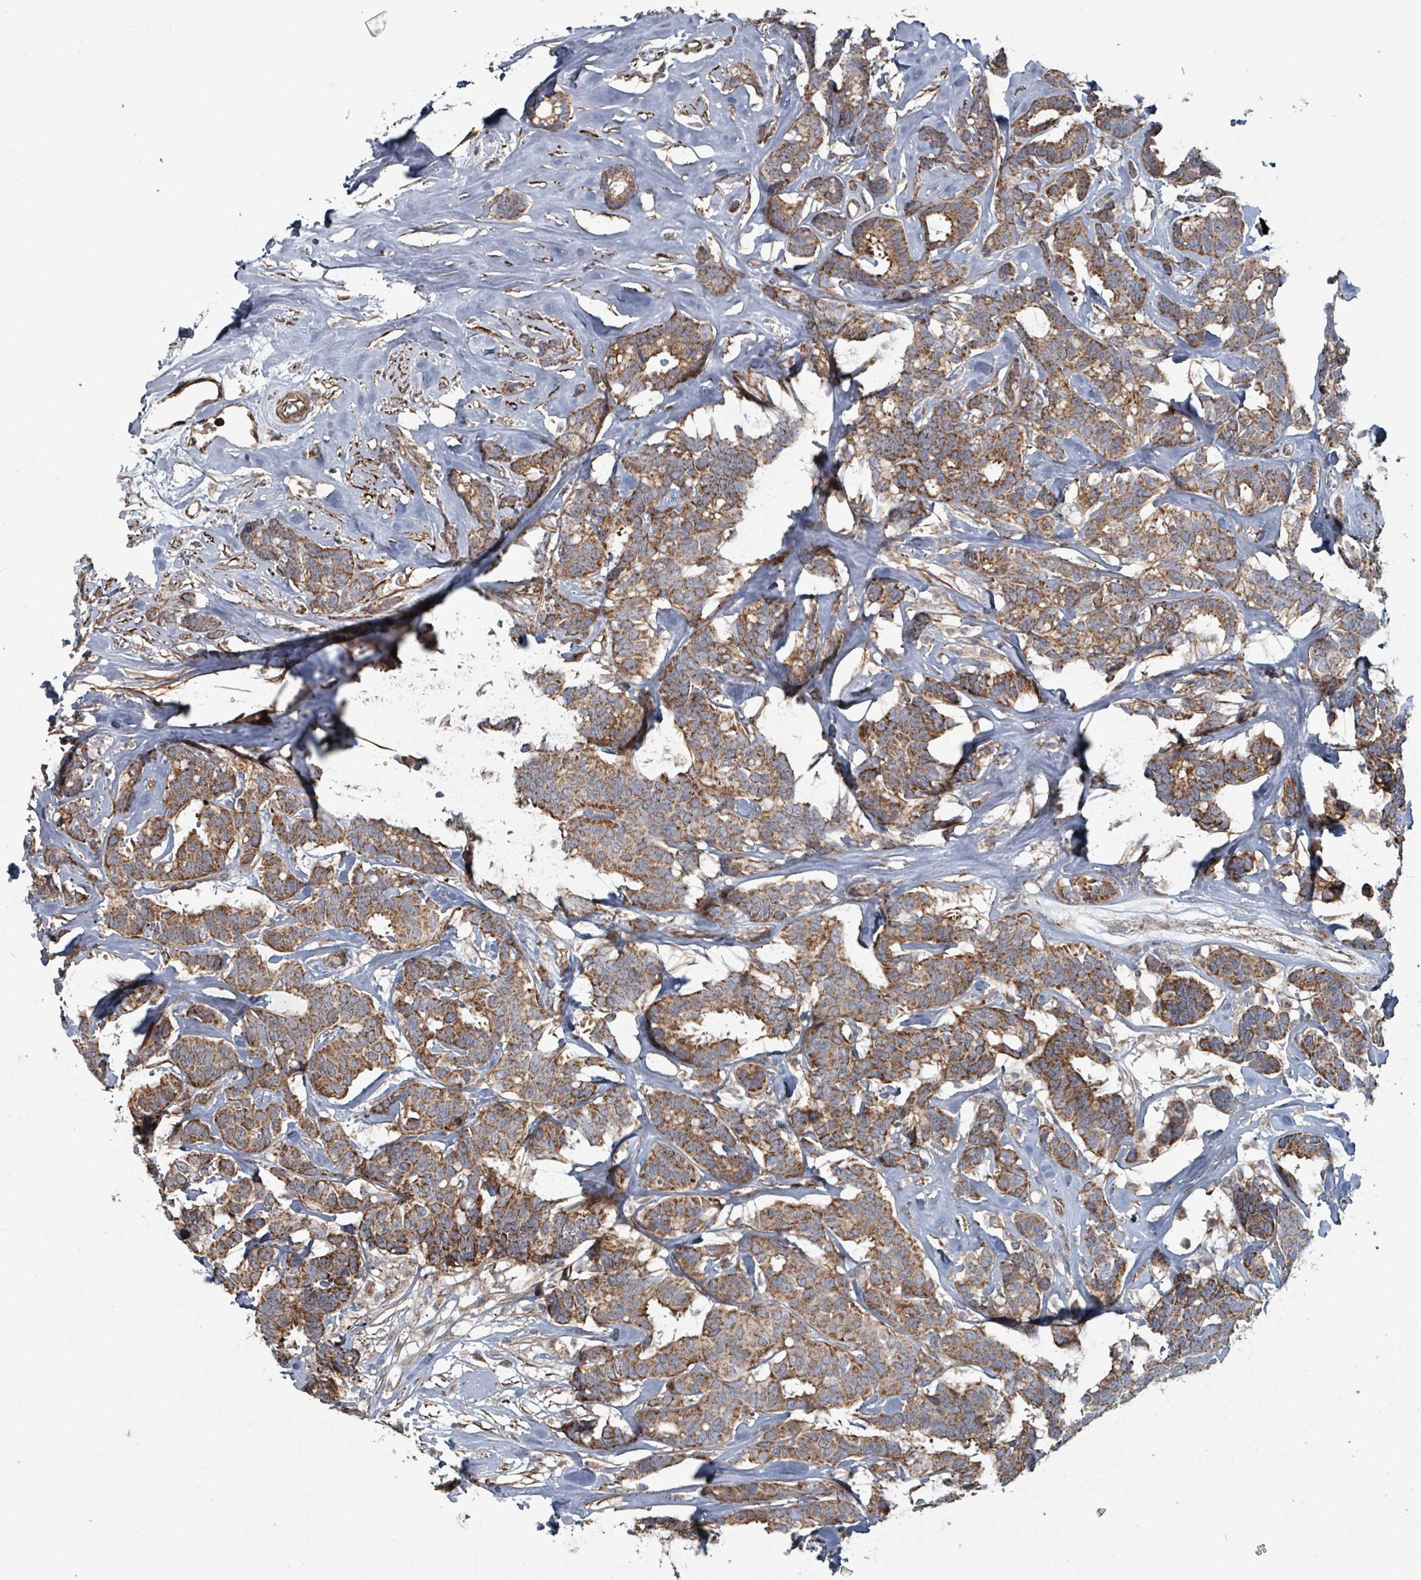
{"staining": {"intensity": "moderate", "quantity": ">75%", "location": "cytoplasmic/membranous"}, "tissue": "breast cancer", "cell_type": "Tumor cells", "image_type": "cancer", "snomed": [{"axis": "morphology", "description": "Duct carcinoma"}, {"axis": "topography", "description": "Breast"}], "caption": "The photomicrograph displays staining of breast cancer (infiltrating ductal carcinoma), revealing moderate cytoplasmic/membranous protein positivity (brown color) within tumor cells.", "gene": "MRPL4", "patient": {"sex": "female", "age": 87}}